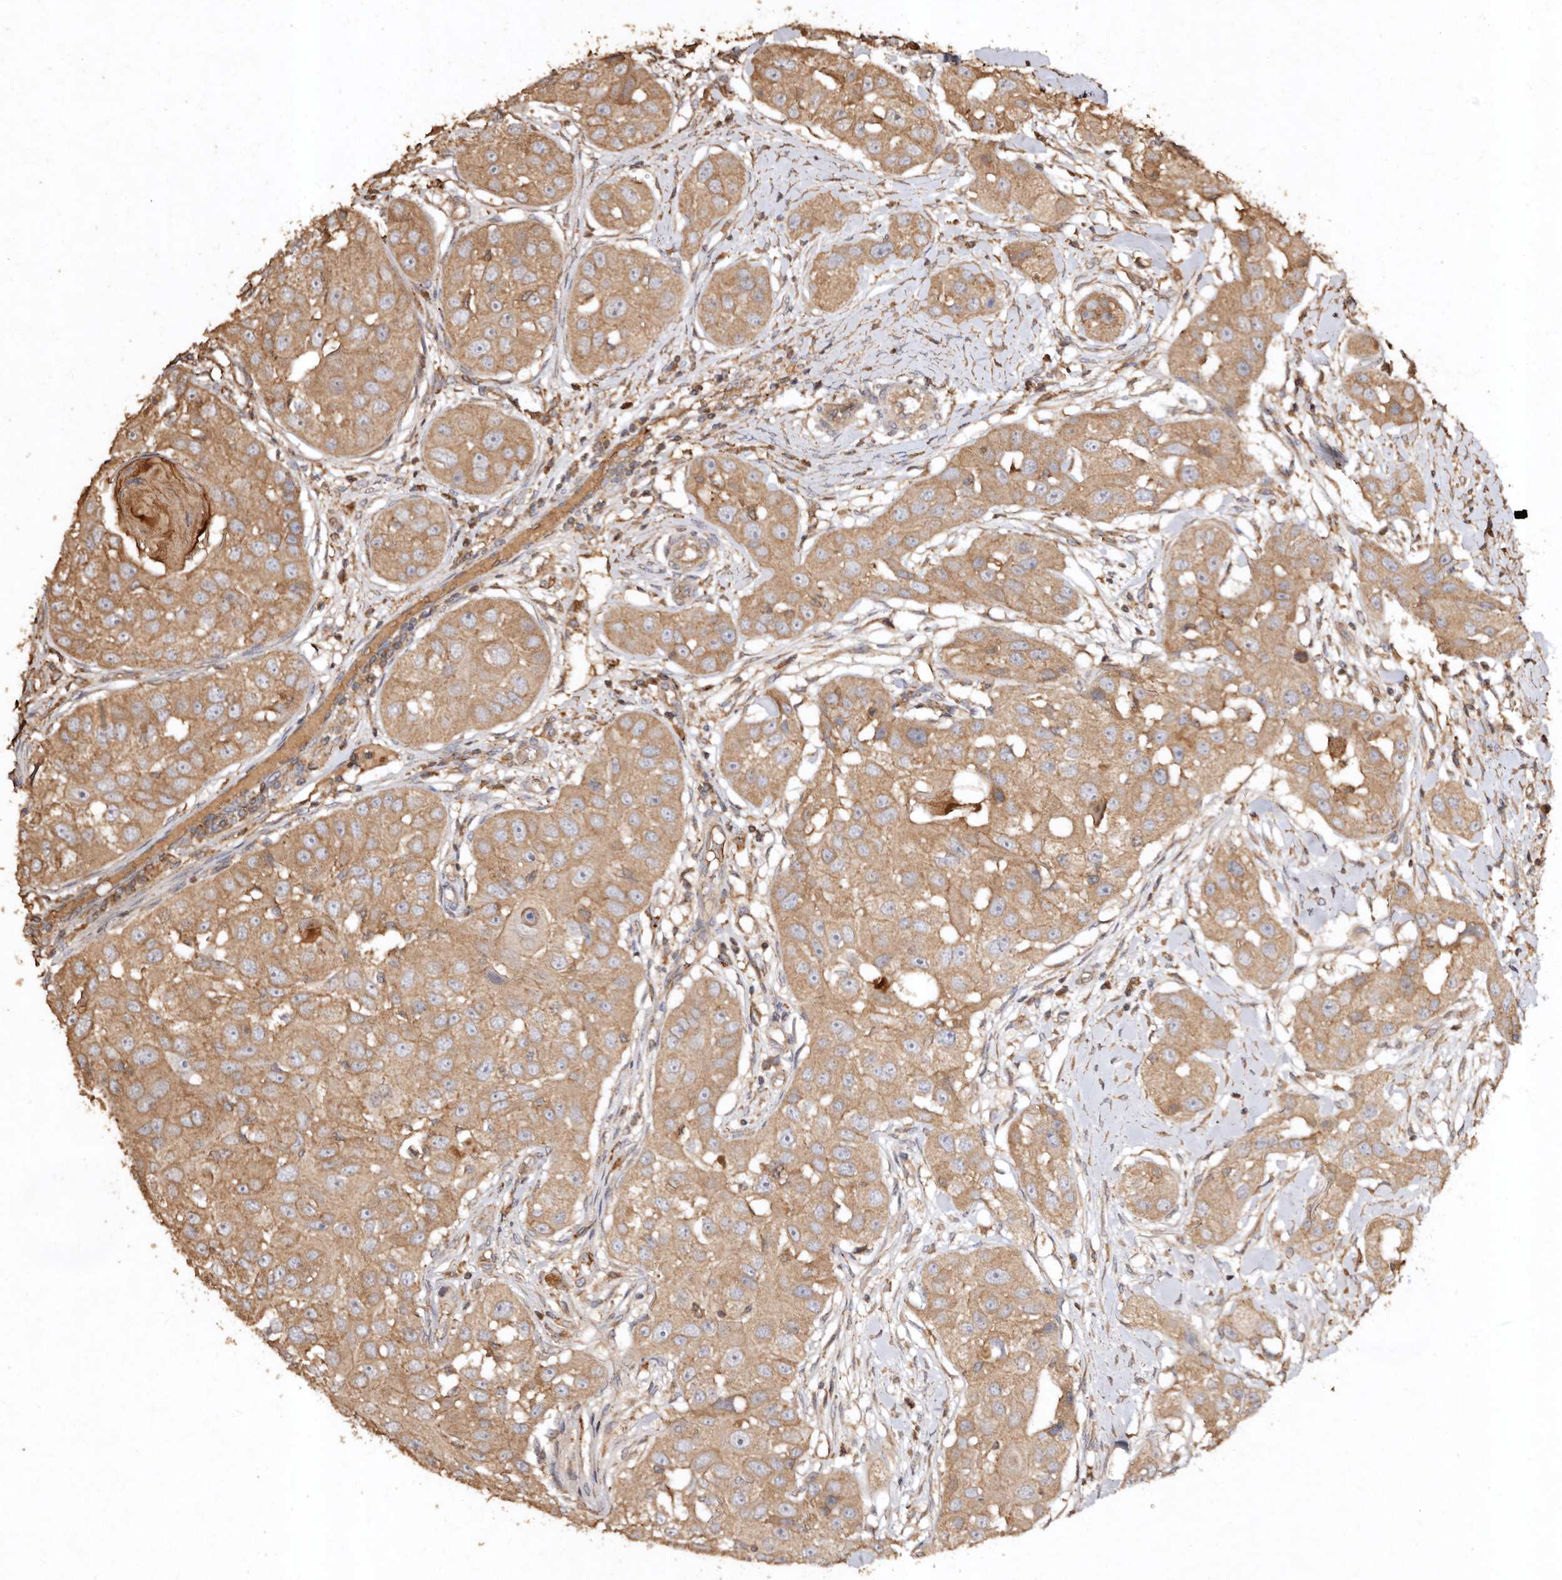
{"staining": {"intensity": "moderate", "quantity": ">75%", "location": "cytoplasmic/membranous"}, "tissue": "head and neck cancer", "cell_type": "Tumor cells", "image_type": "cancer", "snomed": [{"axis": "morphology", "description": "Normal tissue, NOS"}, {"axis": "morphology", "description": "Squamous cell carcinoma, NOS"}, {"axis": "topography", "description": "Skeletal muscle"}, {"axis": "topography", "description": "Head-Neck"}], "caption": "Immunohistochemistry image of head and neck squamous cell carcinoma stained for a protein (brown), which shows medium levels of moderate cytoplasmic/membranous staining in about >75% of tumor cells.", "gene": "FARS2", "patient": {"sex": "male", "age": 51}}